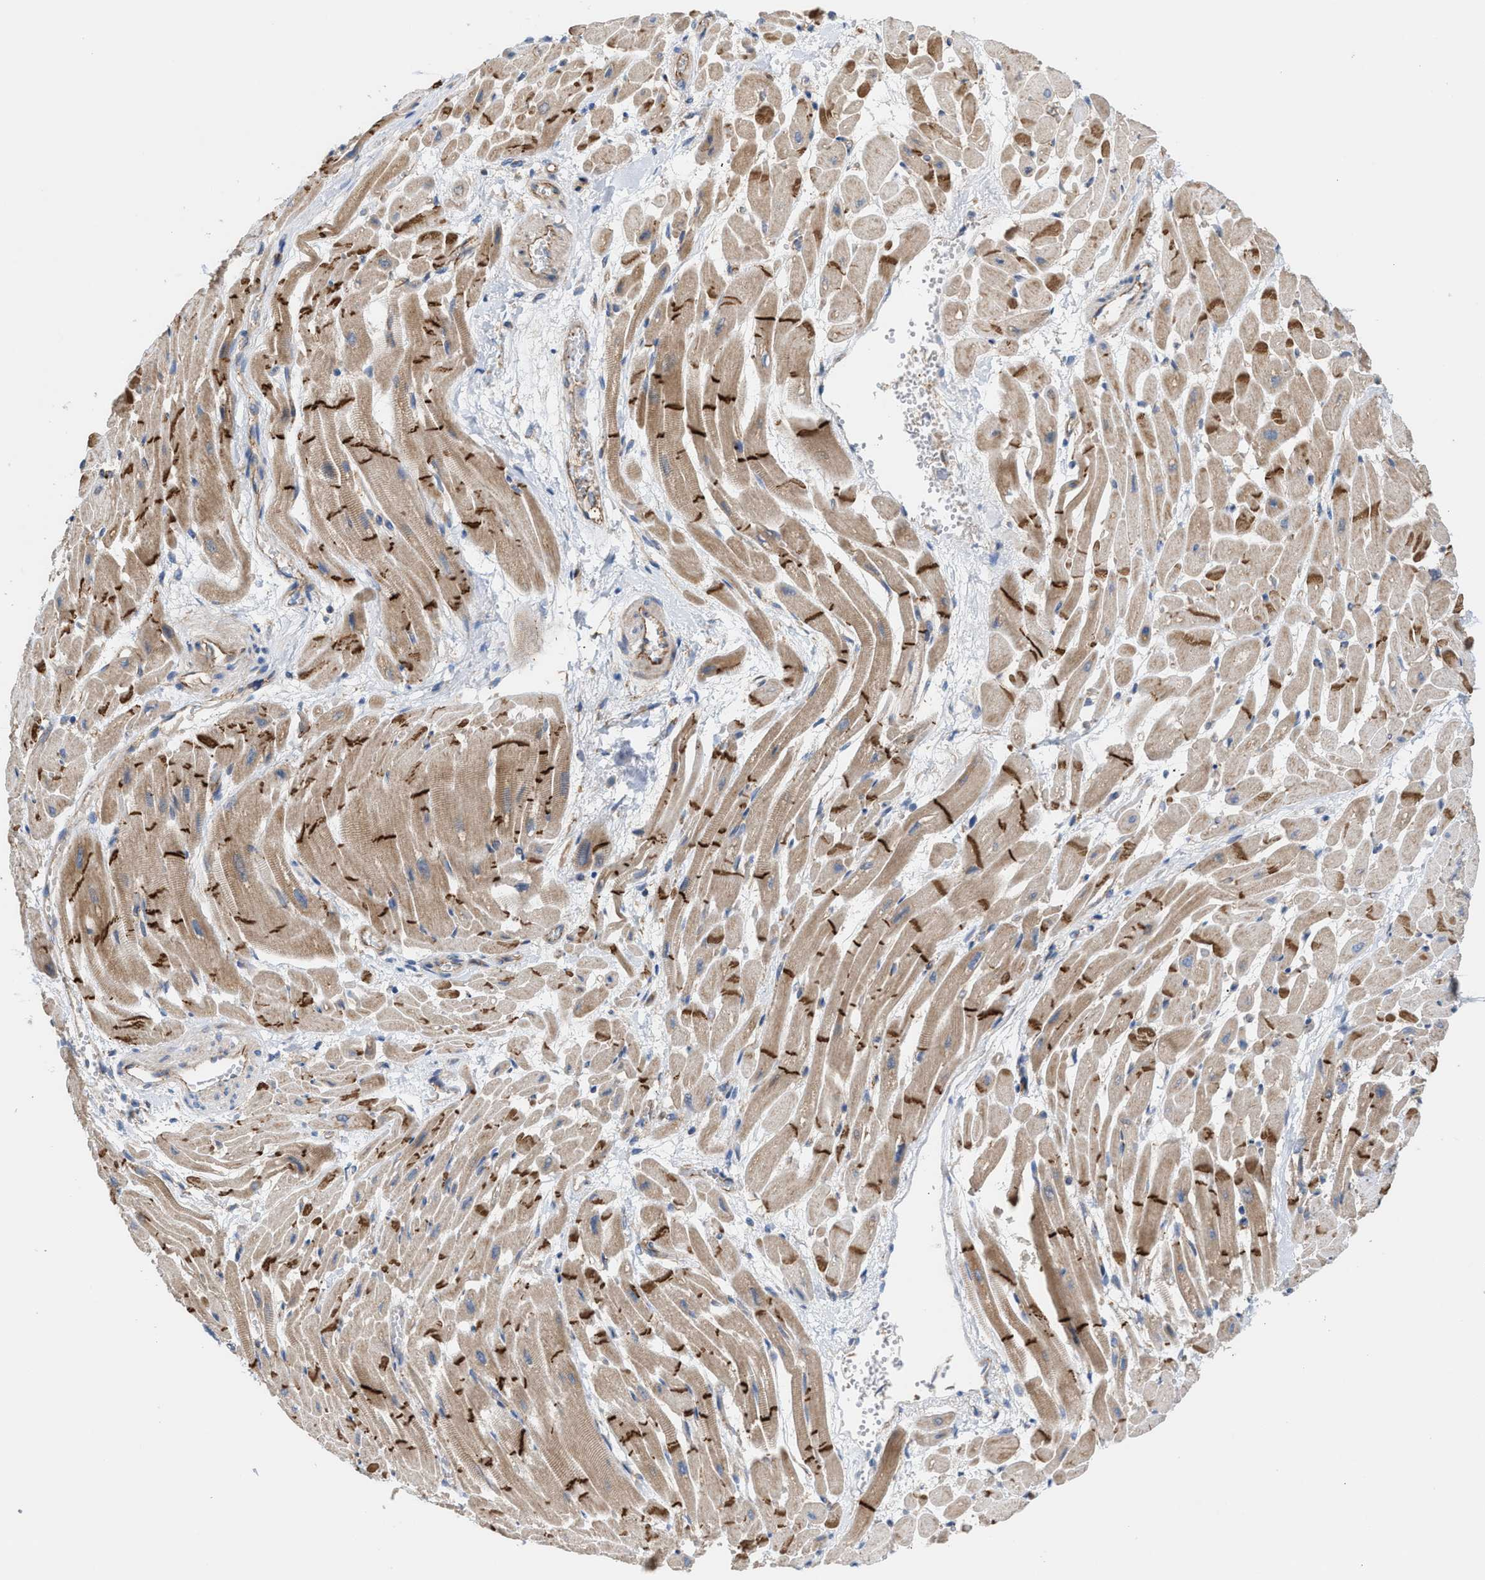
{"staining": {"intensity": "moderate", "quantity": ">75%", "location": "cytoplasmic/membranous"}, "tissue": "heart muscle", "cell_type": "Cardiomyocytes", "image_type": "normal", "snomed": [{"axis": "morphology", "description": "Normal tissue, NOS"}, {"axis": "topography", "description": "Heart"}], "caption": "Immunohistochemistry (DAB (3,3'-diaminobenzidine)) staining of benign heart muscle exhibits moderate cytoplasmic/membranous protein staining in approximately >75% of cardiomyocytes. (Brightfield microscopy of DAB IHC at high magnification).", "gene": "OXSM", "patient": {"sex": "male", "age": 45}}